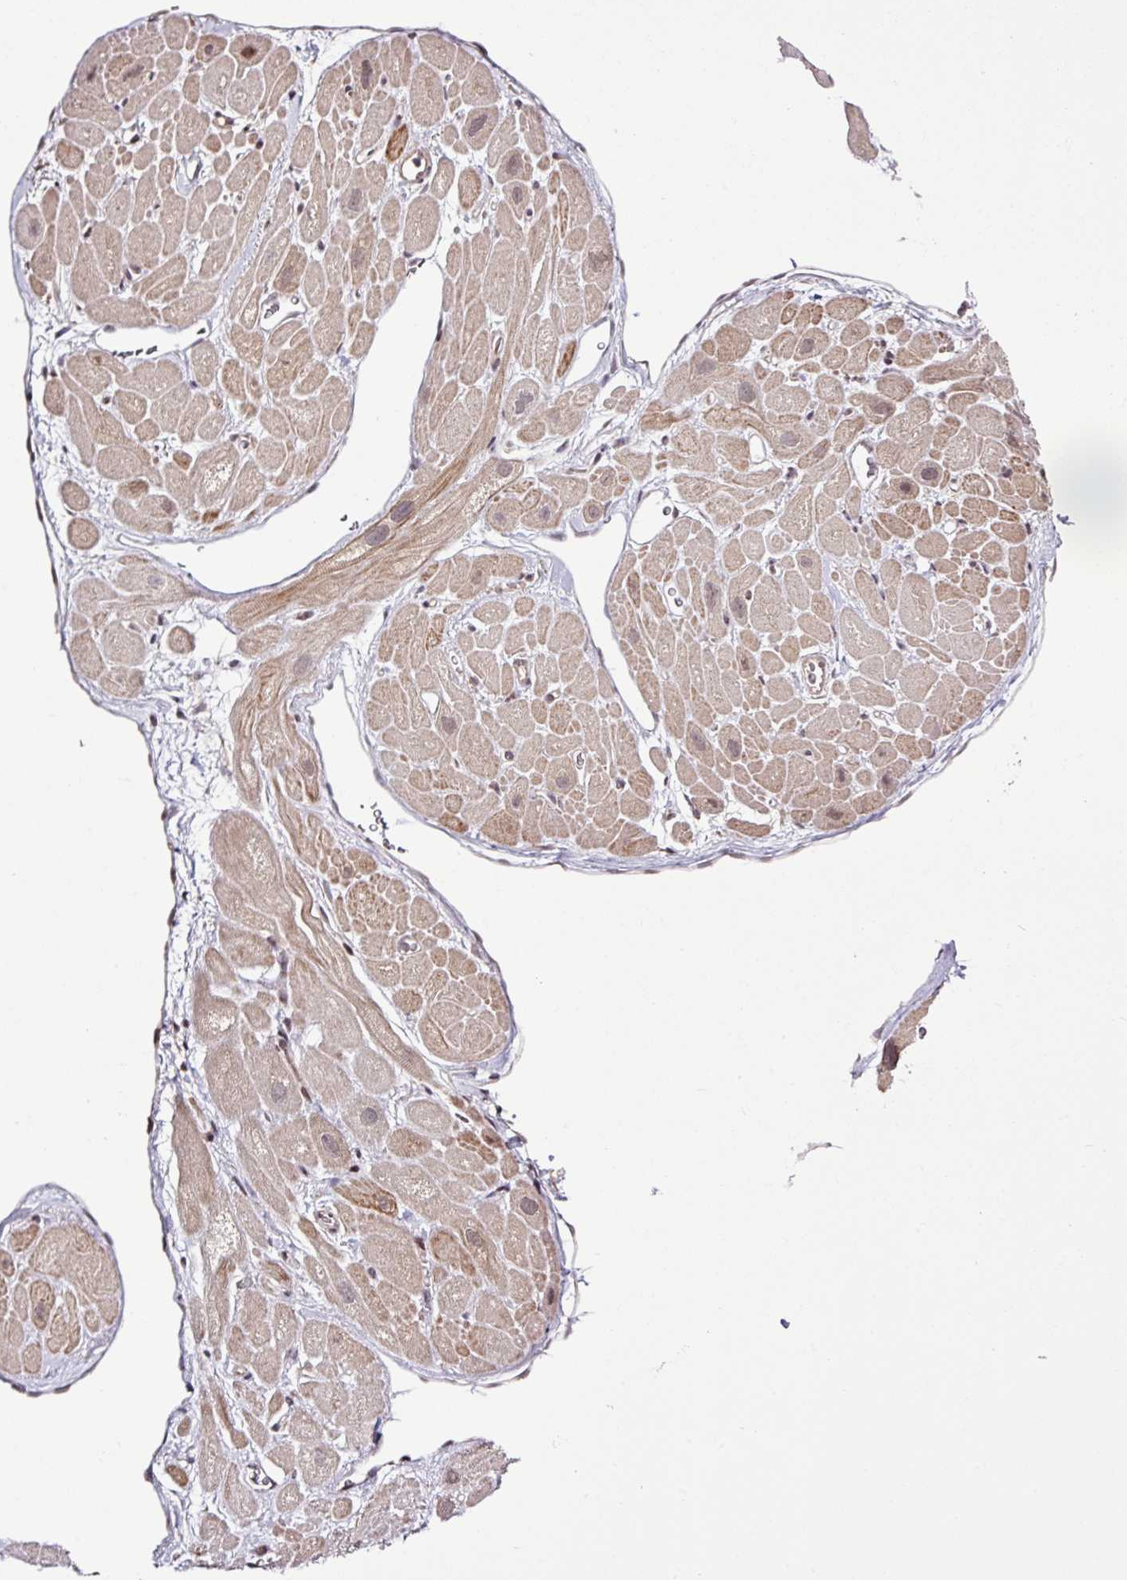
{"staining": {"intensity": "moderate", "quantity": "25%-75%", "location": "cytoplasmic/membranous"}, "tissue": "heart muscle", "cell_type": "Cardiomyocytes", "image_type": "normal", "snomed": [{"axis": "morphology", "description": "Normal tissue, NOS"}, {"axis": "topography", "description": "Heart"}], "caption": "DAB immunohistochemical staining of benign heart muscle reveals moderate cytoplasmic/membranous protein staining in about 25%-75% of cardiomyocytes. (DAB (3,3'-diaminobenzidine) = brown stain, brightfield microscopy at high magnification).", "gene": "ITPKC", "patient": {"sex": "male", "age": 49}}